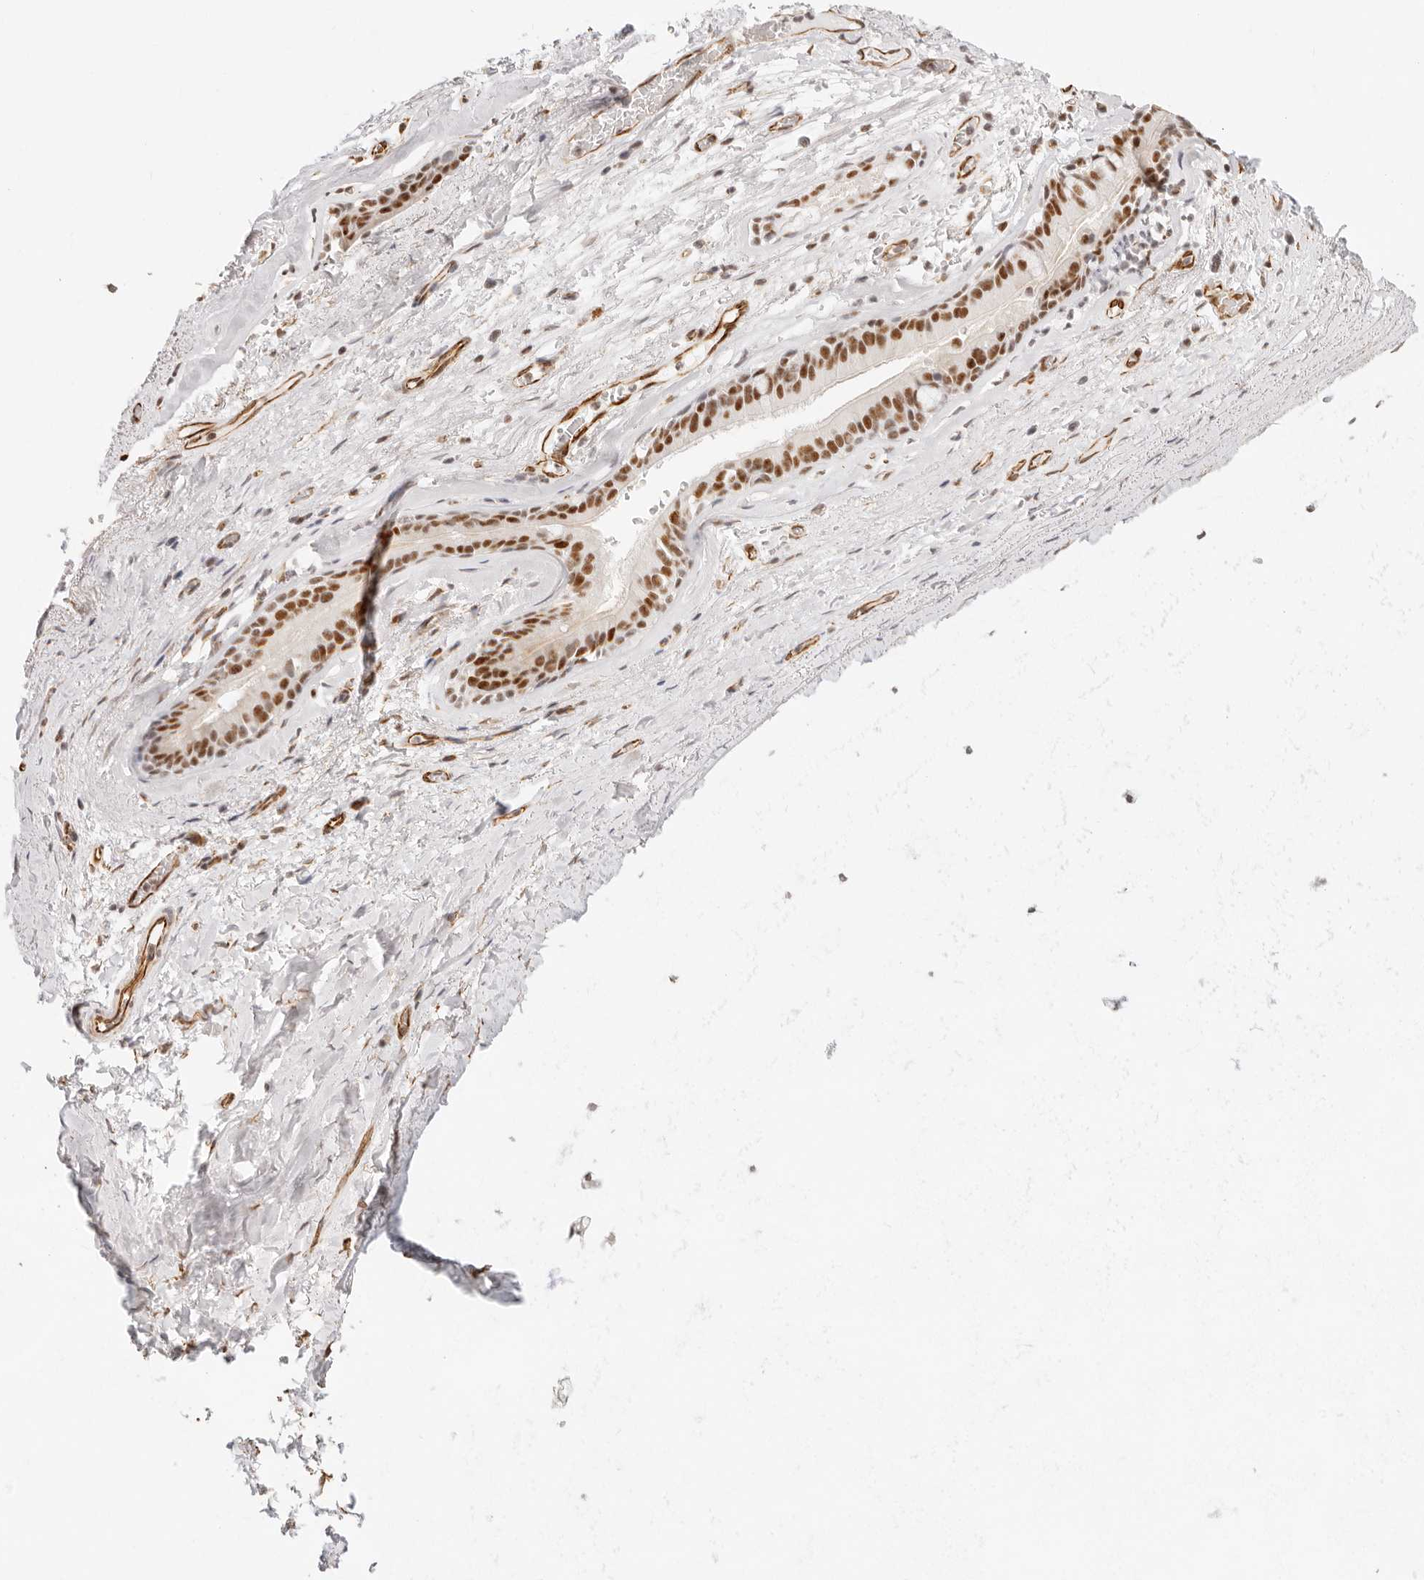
{"staining": {"intensity": "strong", "quantity": ">75%", "location": "nuclear"}, "tissue": "bronchus", "cell_type": "Respiratory epithelial cells", "image_type": "normal", "snomed": [{"axis": "morphology", "description": "Normal tissue, NOS"}, {"axis": "topography", "description": "Cartilage tissue"}], "caption": "A photomicrograph showing strong nuclear positivity in about >75% of respiratory epithelial cells in benign bronchus, as visualized by brown immunohistochemical staining.", "gene": "ZC3H11A", "patient": {"sex": "female", "age": 63}}